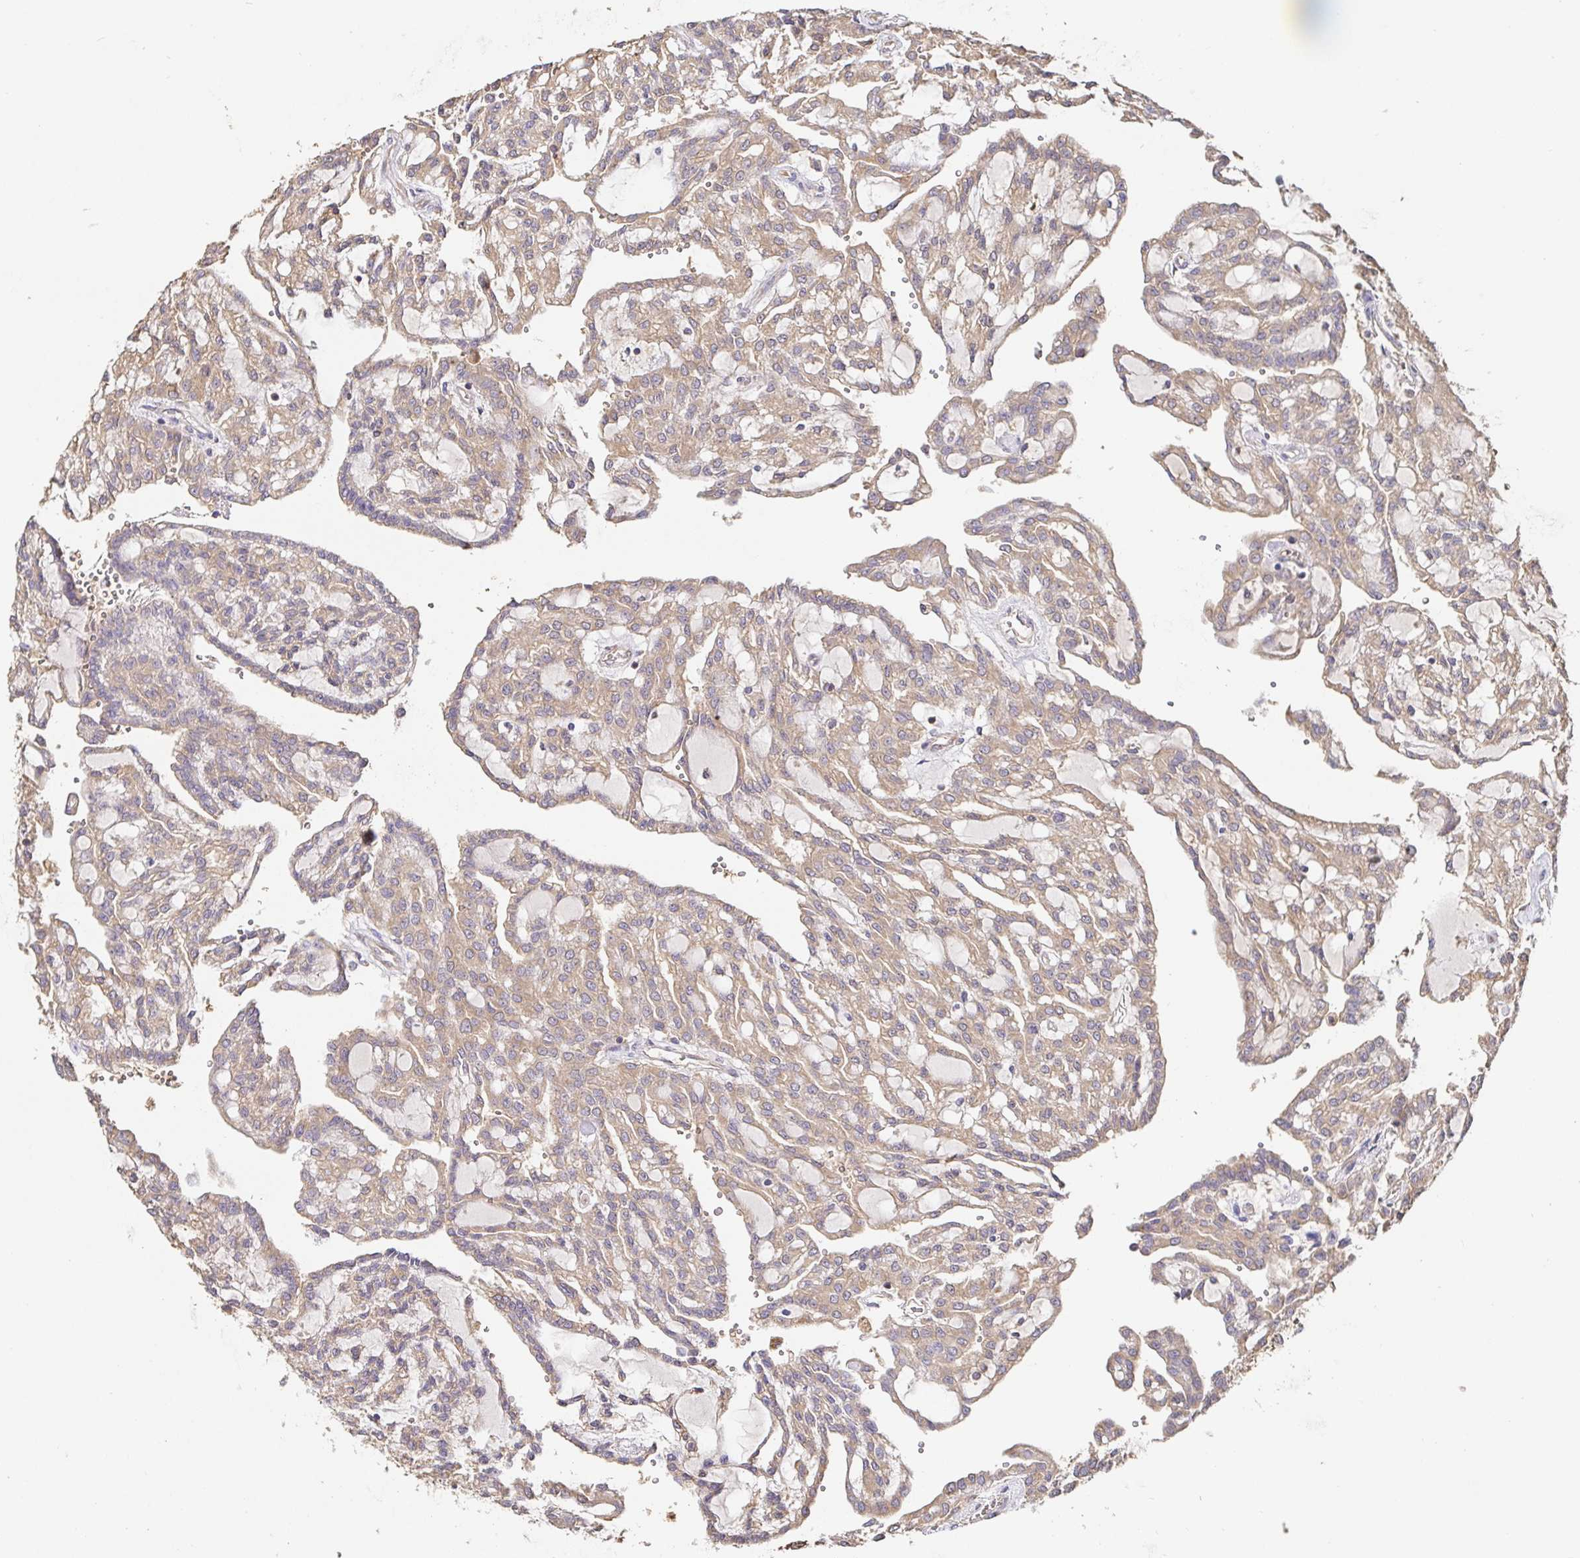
{"staining": {"intensity": "weak", "quantity": ">75%", "location": "cytoplasmic/membranous"}, "tissue": "renal cancer", "cell_type": "Tumor cells", "image_type": "cancer", "snomed": [{"axis": "morphology", "description": "Adenocarcinoma, NOS"}, {"axis": "topography", "description": "Kidney"}], "caption": "Protein analysis of renal adenocarcinoma tissue displays weak cytoplasmic/membranous expression in about >75% of tumor cells.", "gene": "HAGH", "patient": {"sex": "male", "age": 63}}